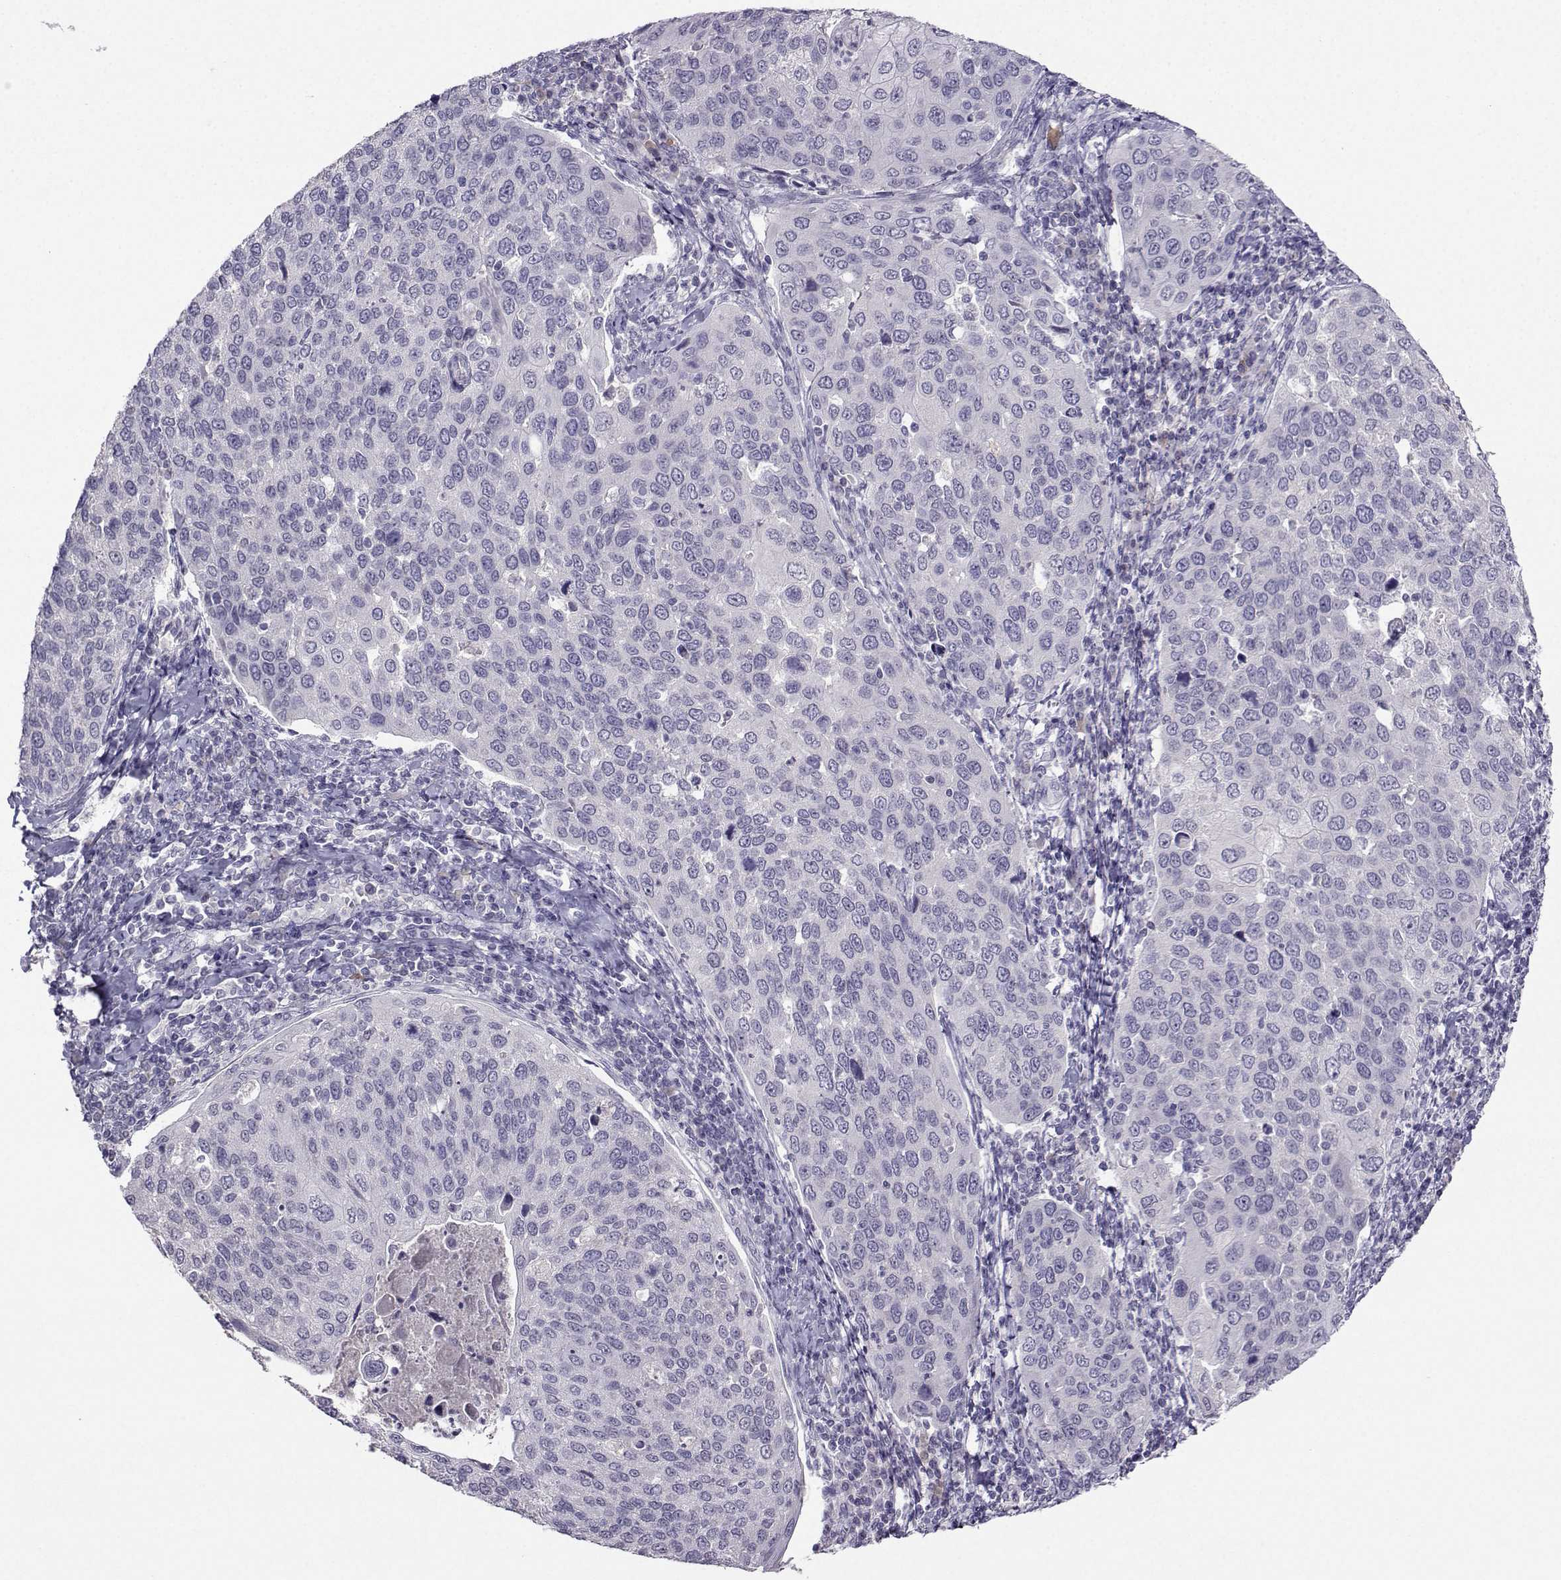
{"staining": {"intensity": "negative", "quantity": "none", "location": "none"}, "tissue": "cervical cancer", "cell_type": "Tumor cells", "image_type": "cancer", "snomed": [{"axis": "morphology", "description": "Squamous cell carcinoma, NOS"}, {"axis": "topography", "description": "Cervix"}], "caption": "A histopathology image of human cervical cancer (squamous cell carcinoma) is negative for staining in tumor cells.", "gene": "CRYBB1", "patient": {"sex": "female", "age": 54}}